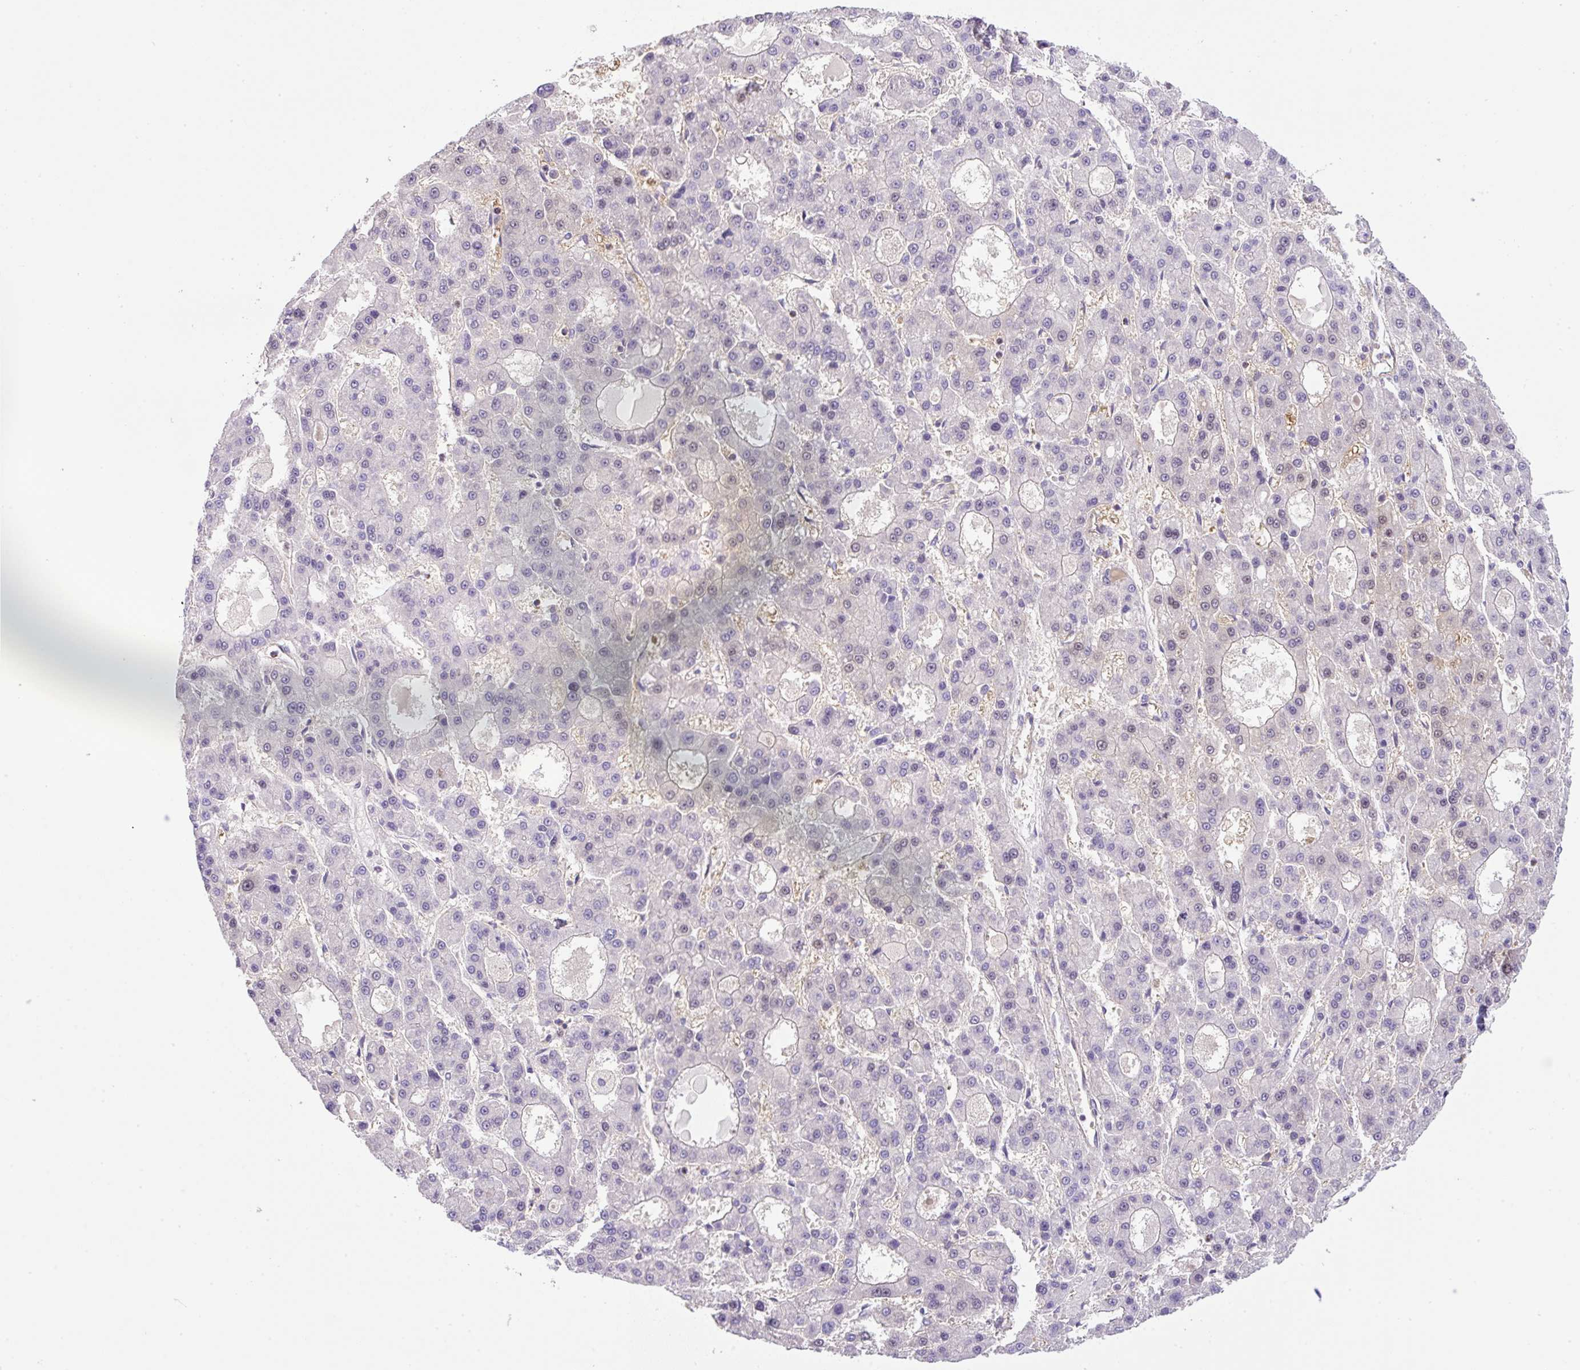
{"staining": {"intensity": "negative", "quantity": "none", "location": "none"}, "tissue": "liver cancer", "cell_type": "Tumor cells", "image_type": "cancer", "snomed": [{"axis": "morphology", "description": "Carcinoma, Hepatocellular, NOS"}, {"axis": "topography", "description": "Liver"}], "caption": "This is an IHC photomicrograph of human liver cancer. There is no expression in tumor cells.", "gene": "NPTN", "patient": {"sex": "male", "age": 70}}